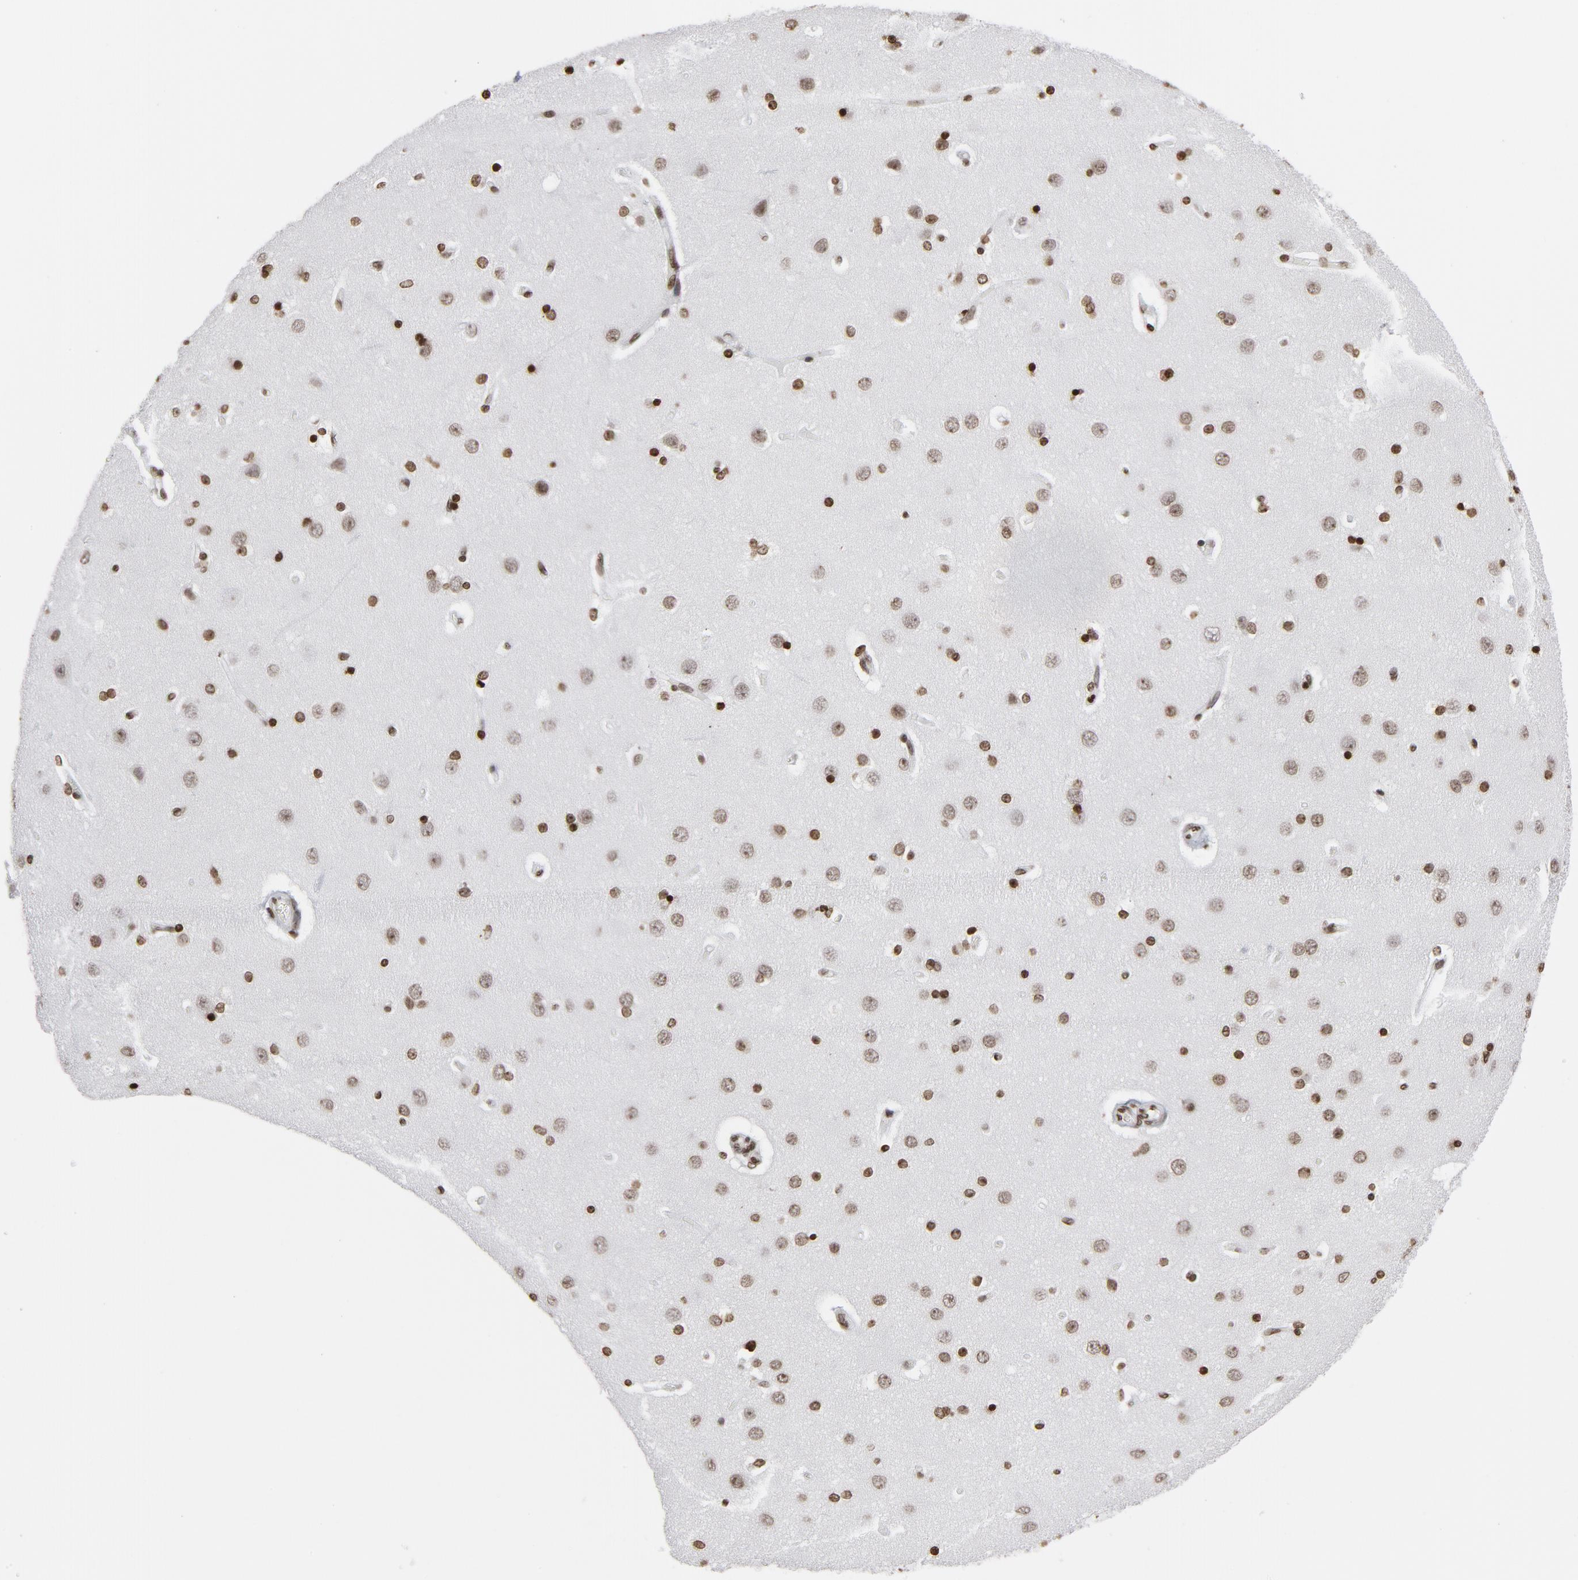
{"staining": {"intensity": "moderate", "quantity": ">75%", "location": "nuclear"}, "tissue": "cerebral cortex", "cell_type": "Endothelial cells", "image_type": "normal", "snomed": [{"axis": "morphology", "description": "Normal tissue, NOS"}, {"axis": "topography", "description": "Cerebral cortex"}], "caption": "This is a histology image of IHC staining of normal cerebral cortex, which shows moderate staining in the nuclear of endothelial cells.", "gene": "H2AC12", "patient": {"sex": "female", "age": 54}}